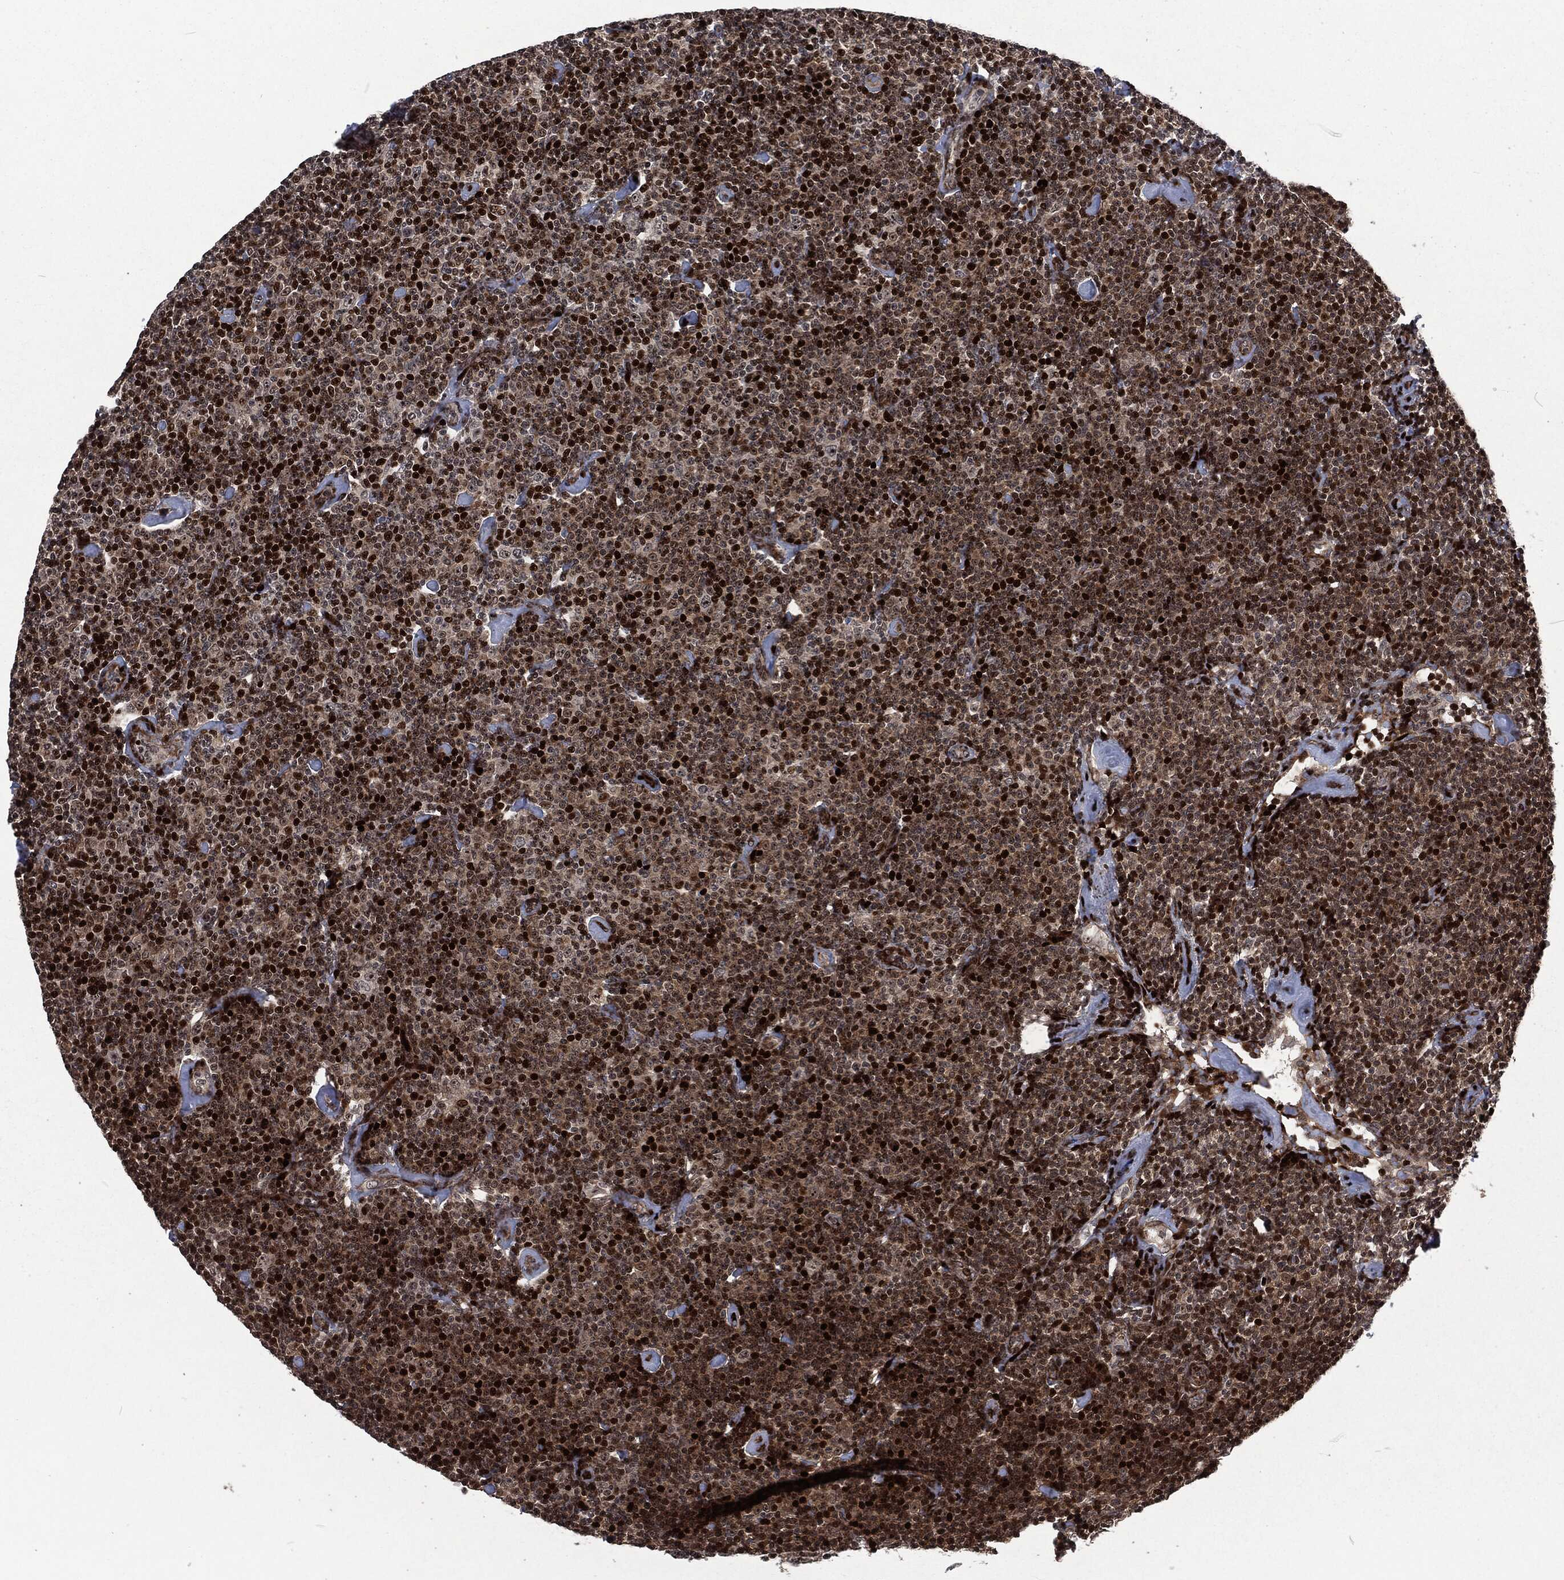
{"staining": {"intensity": "strong", "quantity": "25%-75%", "location": "nuclear"}, "tissue": "lymphoma", "cell_type": "Tumor cells", "image_type": "cancer", "snomed": [{"axis": "morphology", "description": "Malignant lymphoma, non-Hodgkin's type, Low grade"}, {"axis": "topography", "description": "Lymph node"}], "caption": "DAB (3,3'-diaminobenzidine) immunohistochemical staining of lymphoma displays strong nuclear protein staining in approximately 25%-75% of tumor cells.", "gene": "EGFR", "patient": {"sex": "male", "age": 81}}